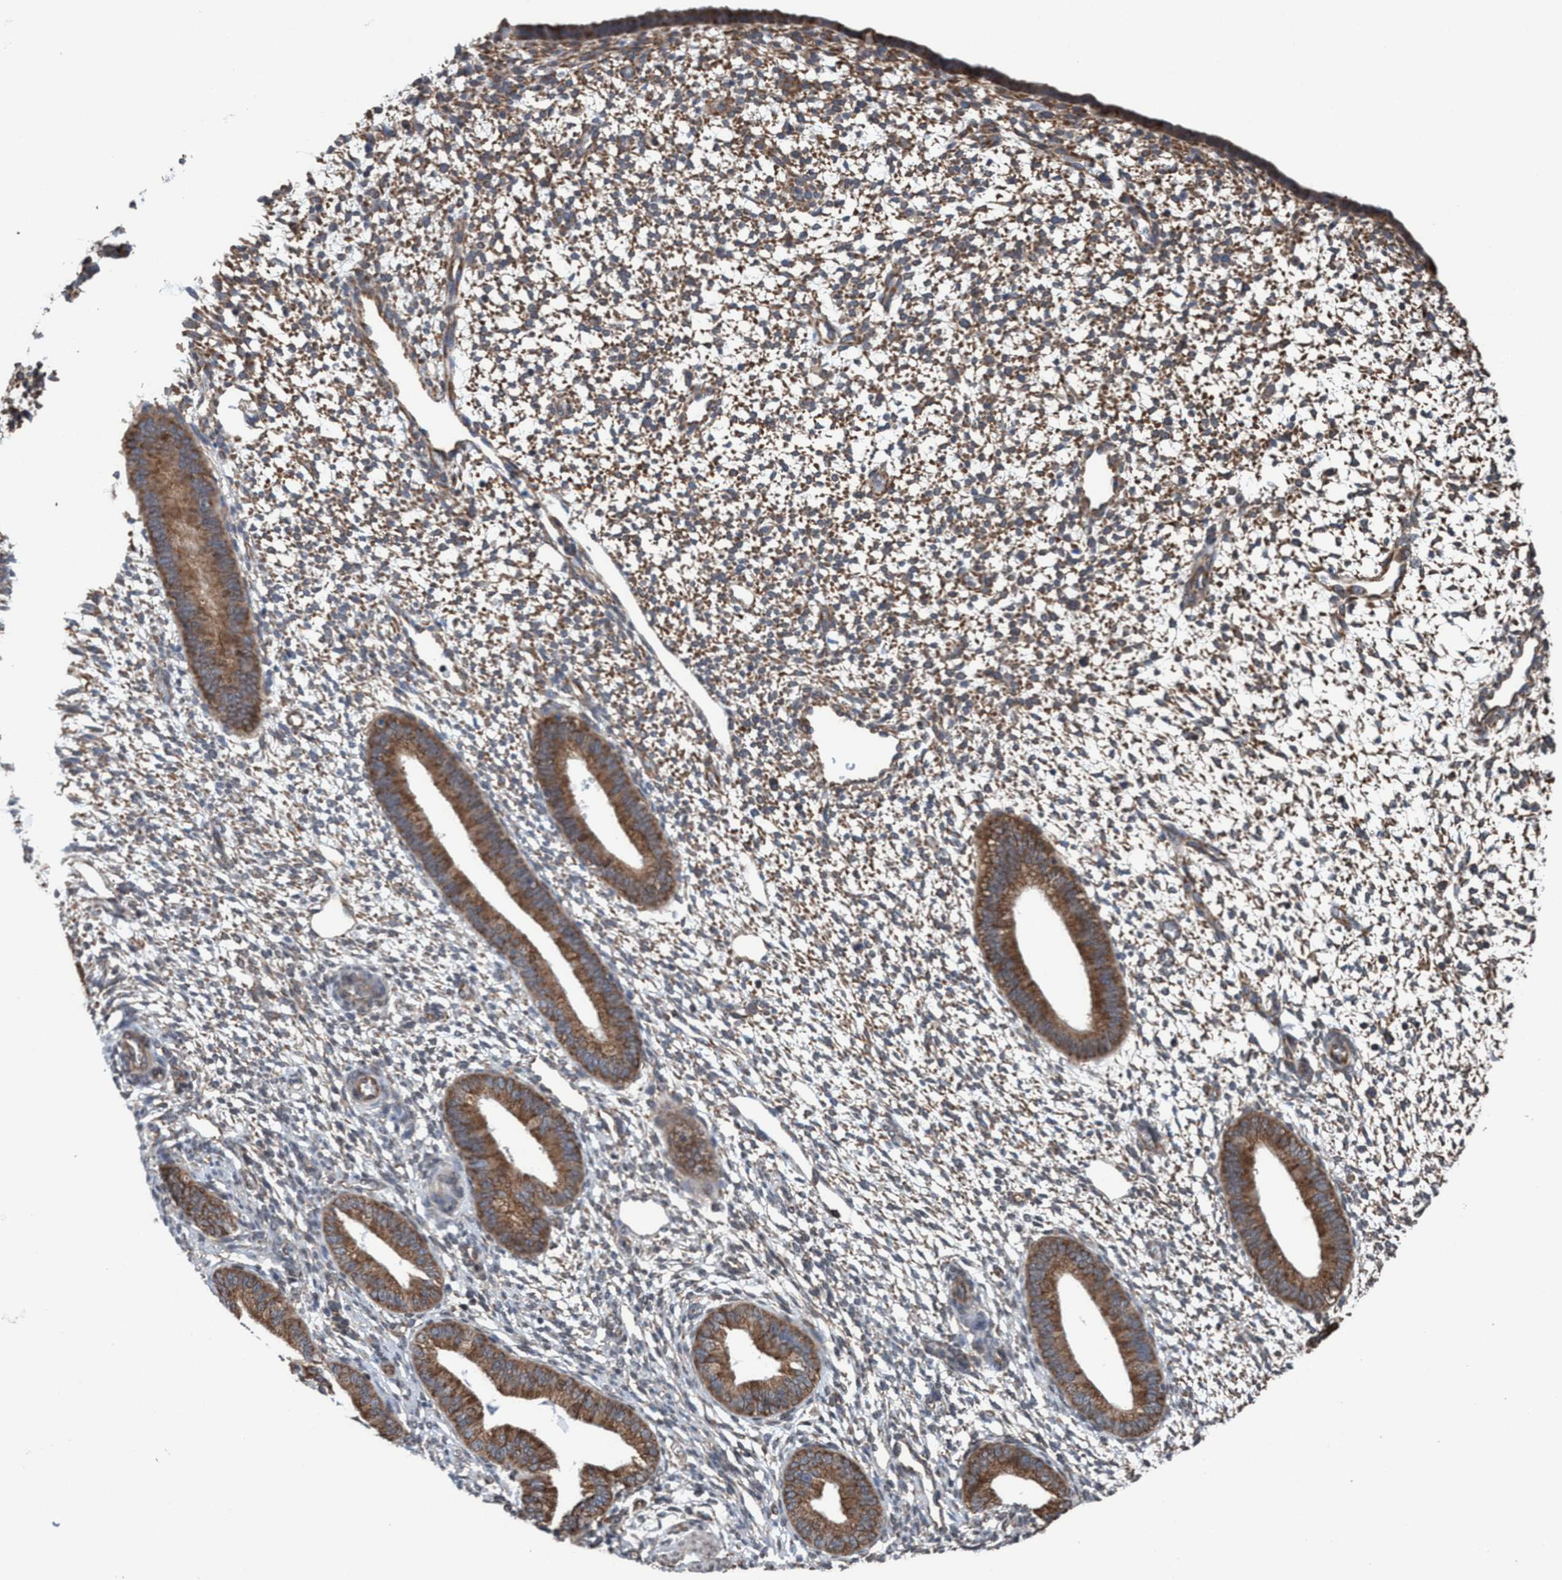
{"staining": {"intensity": "moderate", "quantity": ">75%", "location": "cytoplasmic/membranous"}, "tissue": "endometrium", "cell_type": "Cells in endometrial stroma", "image_type": "normal", "snomed": [{"axis": "morphology", "description": "Normal tissue, NOS"}, {"axis": "topography", "description": "Endometrium"}], "caption": "High-power microscopy captured an immunohistochemistry micrograph of benign endometrium, revealing moderate cytoplasmic/membranous expression in approximately >75% of cells in endometrial stroma.", "gene": "METAP2", "patient": {"sex": "female", "age": 46}}